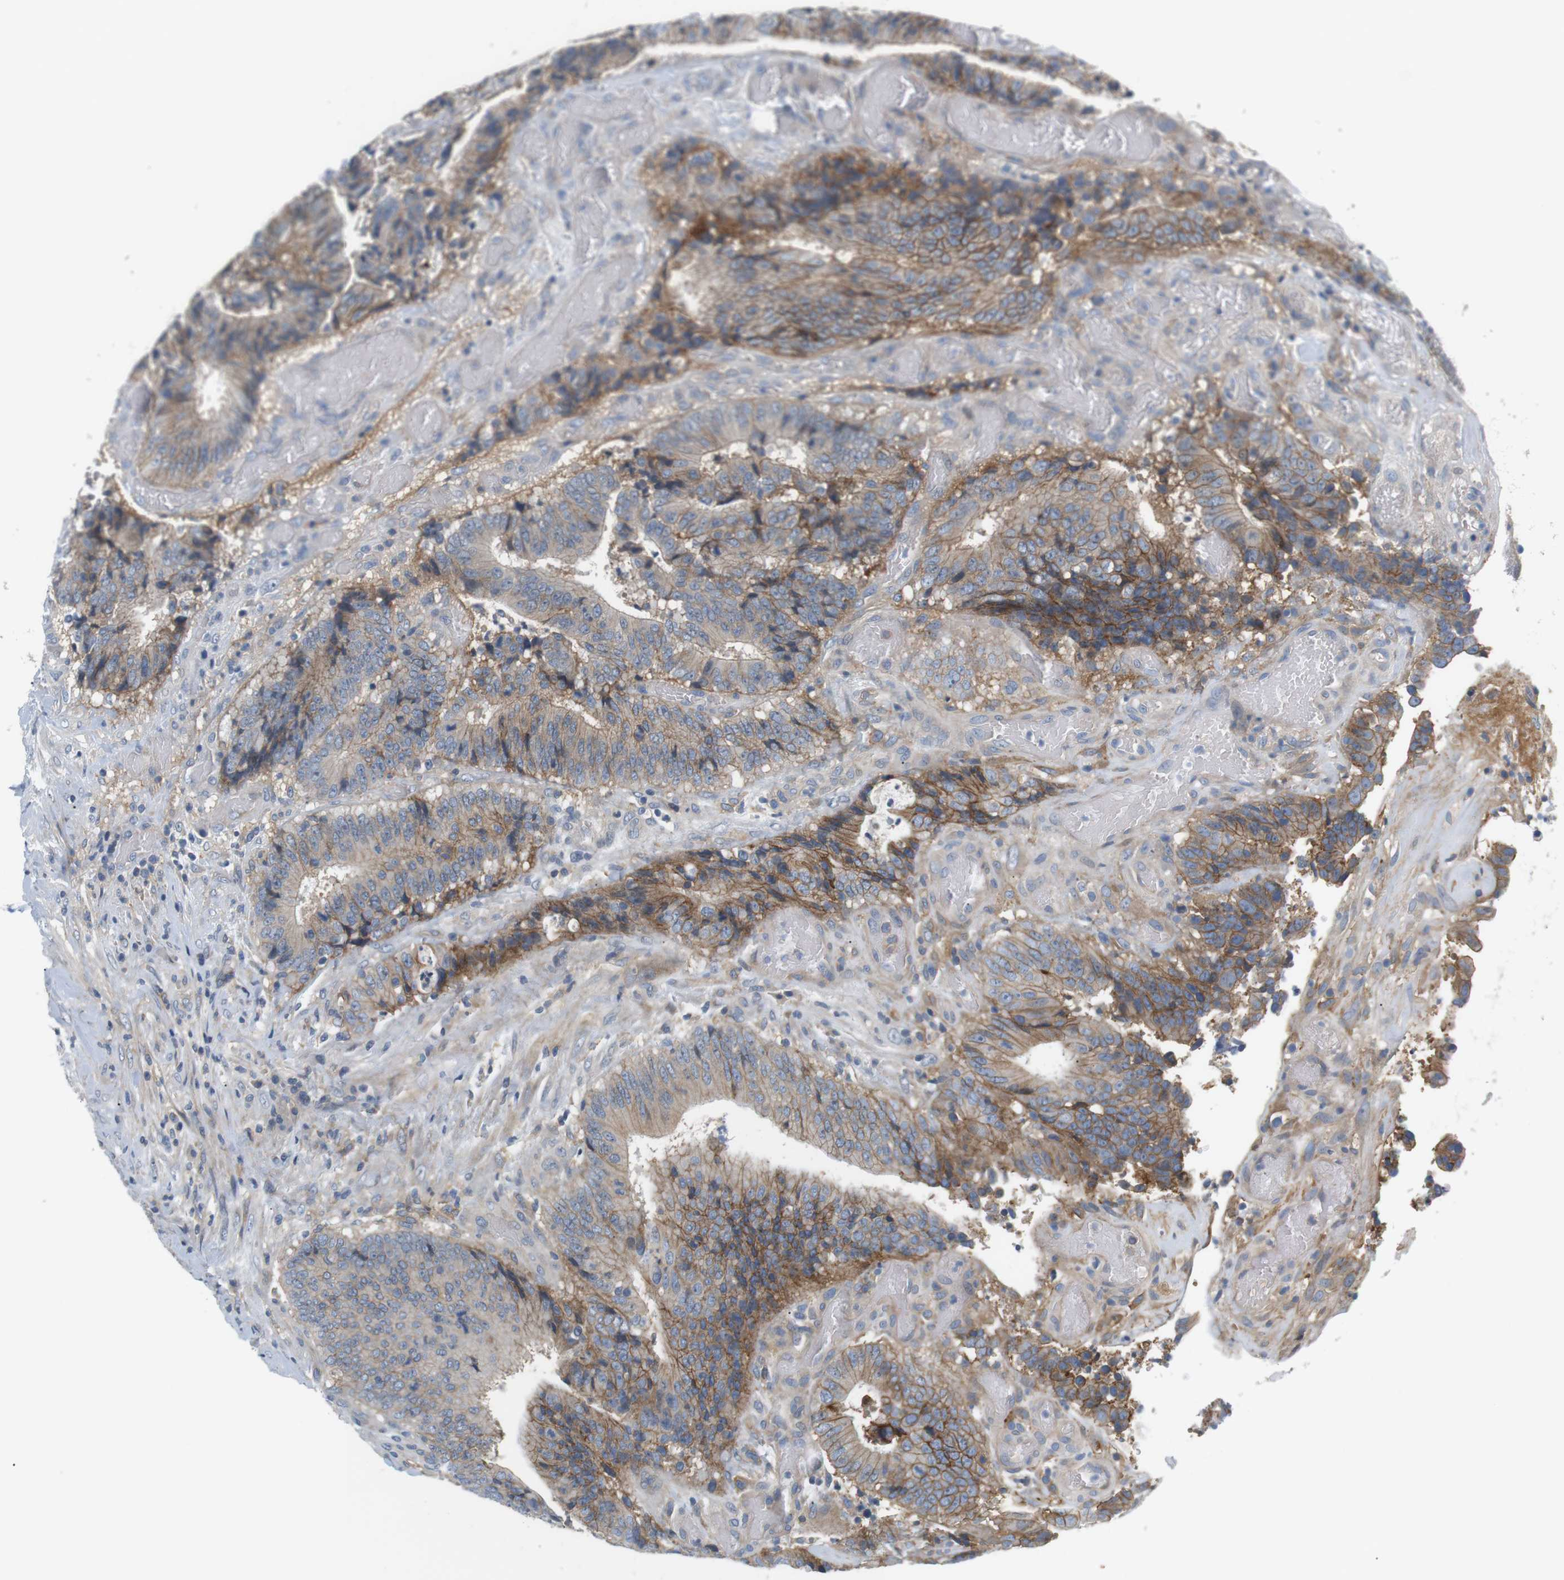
{"staining": {"intensity": "moderate", "quantity": "25%-75%", "location": "cytoplasmic/membranous"}, "tissue": "colorectal cancer", "cell_type": "Tumor cells", "image_type": "cancer", "snomed": [{"axis": "morphology", "description": "Adenocarcinoma, NOS"}, {"axis": "topography", "description": "Rectum"}], "caption": "Immunohistochemistry (IHC) of colorectal cancer (adenocarcinoma) displays medium levels of moderate cytoplasmic/membranous positivity in approximately 25%-75% of tumor cells.", "gene": "SLC30A1", "patient": {"sex": "male", "age": 72}}